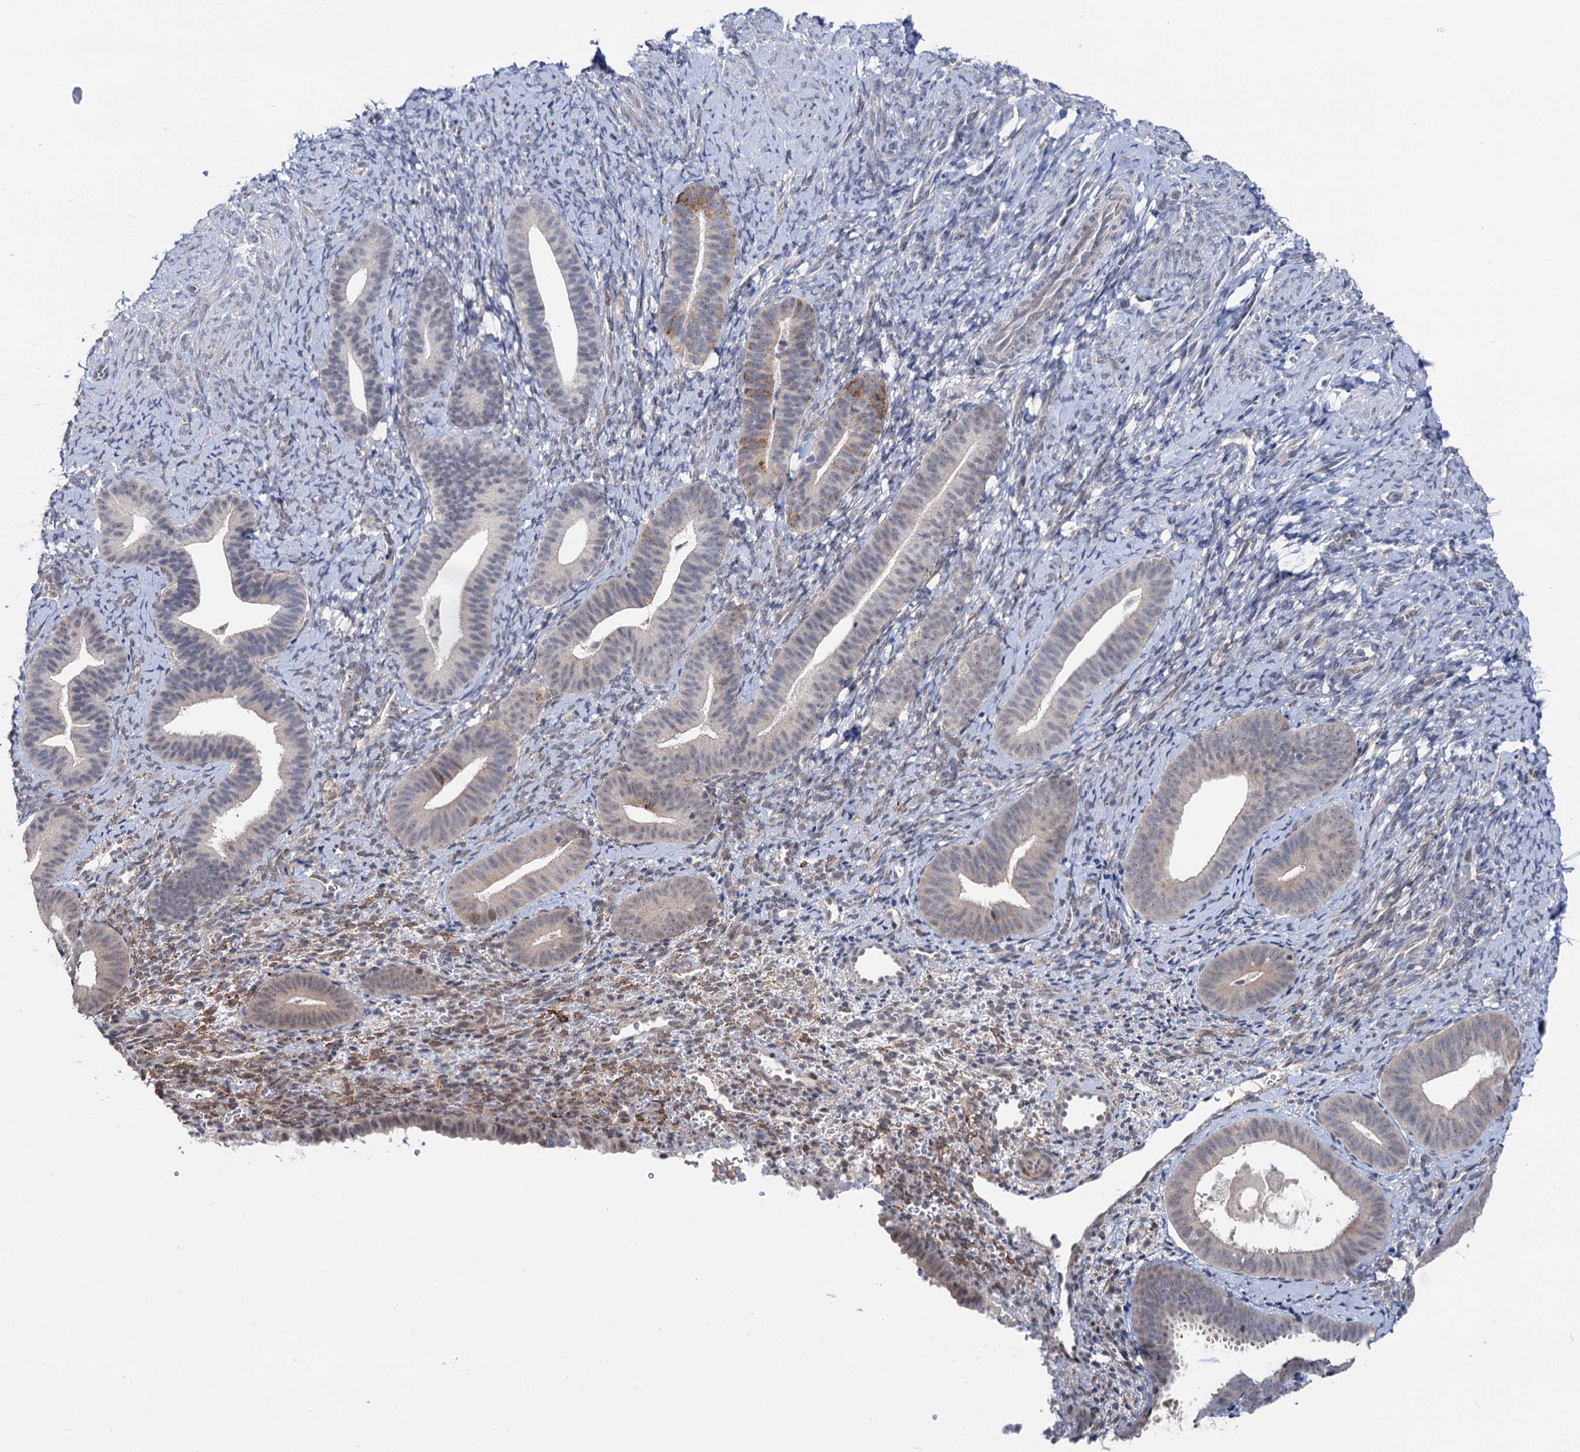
{"staining": {"intensity": "weak", "quantity": "25%-75%", "location": "cytoplasmic/membranous"}, "tissue": "endometrium", "cell_type": "Cells in endometrial stroma", "image_type": "normal", "snomed": [{"axis": "morphology", "description": "Normal tissue, NOS"}, {"axis": "topography", "description": "Endometrium"}], "caption": "Immunohistochemical staining of benign endometrium demonstrates low levels of weak cytoplasmic/membranous expression in approximately 25%-75% of cells in endometrial stroma. The staining was performed using DAB to visualize the protein expression in brown, while the nuclei were stained in blue with hematoxylin (Magnification: 20x).", "gene": "CAPRIN2", "patient": {"sex": "female", "age": 65}}